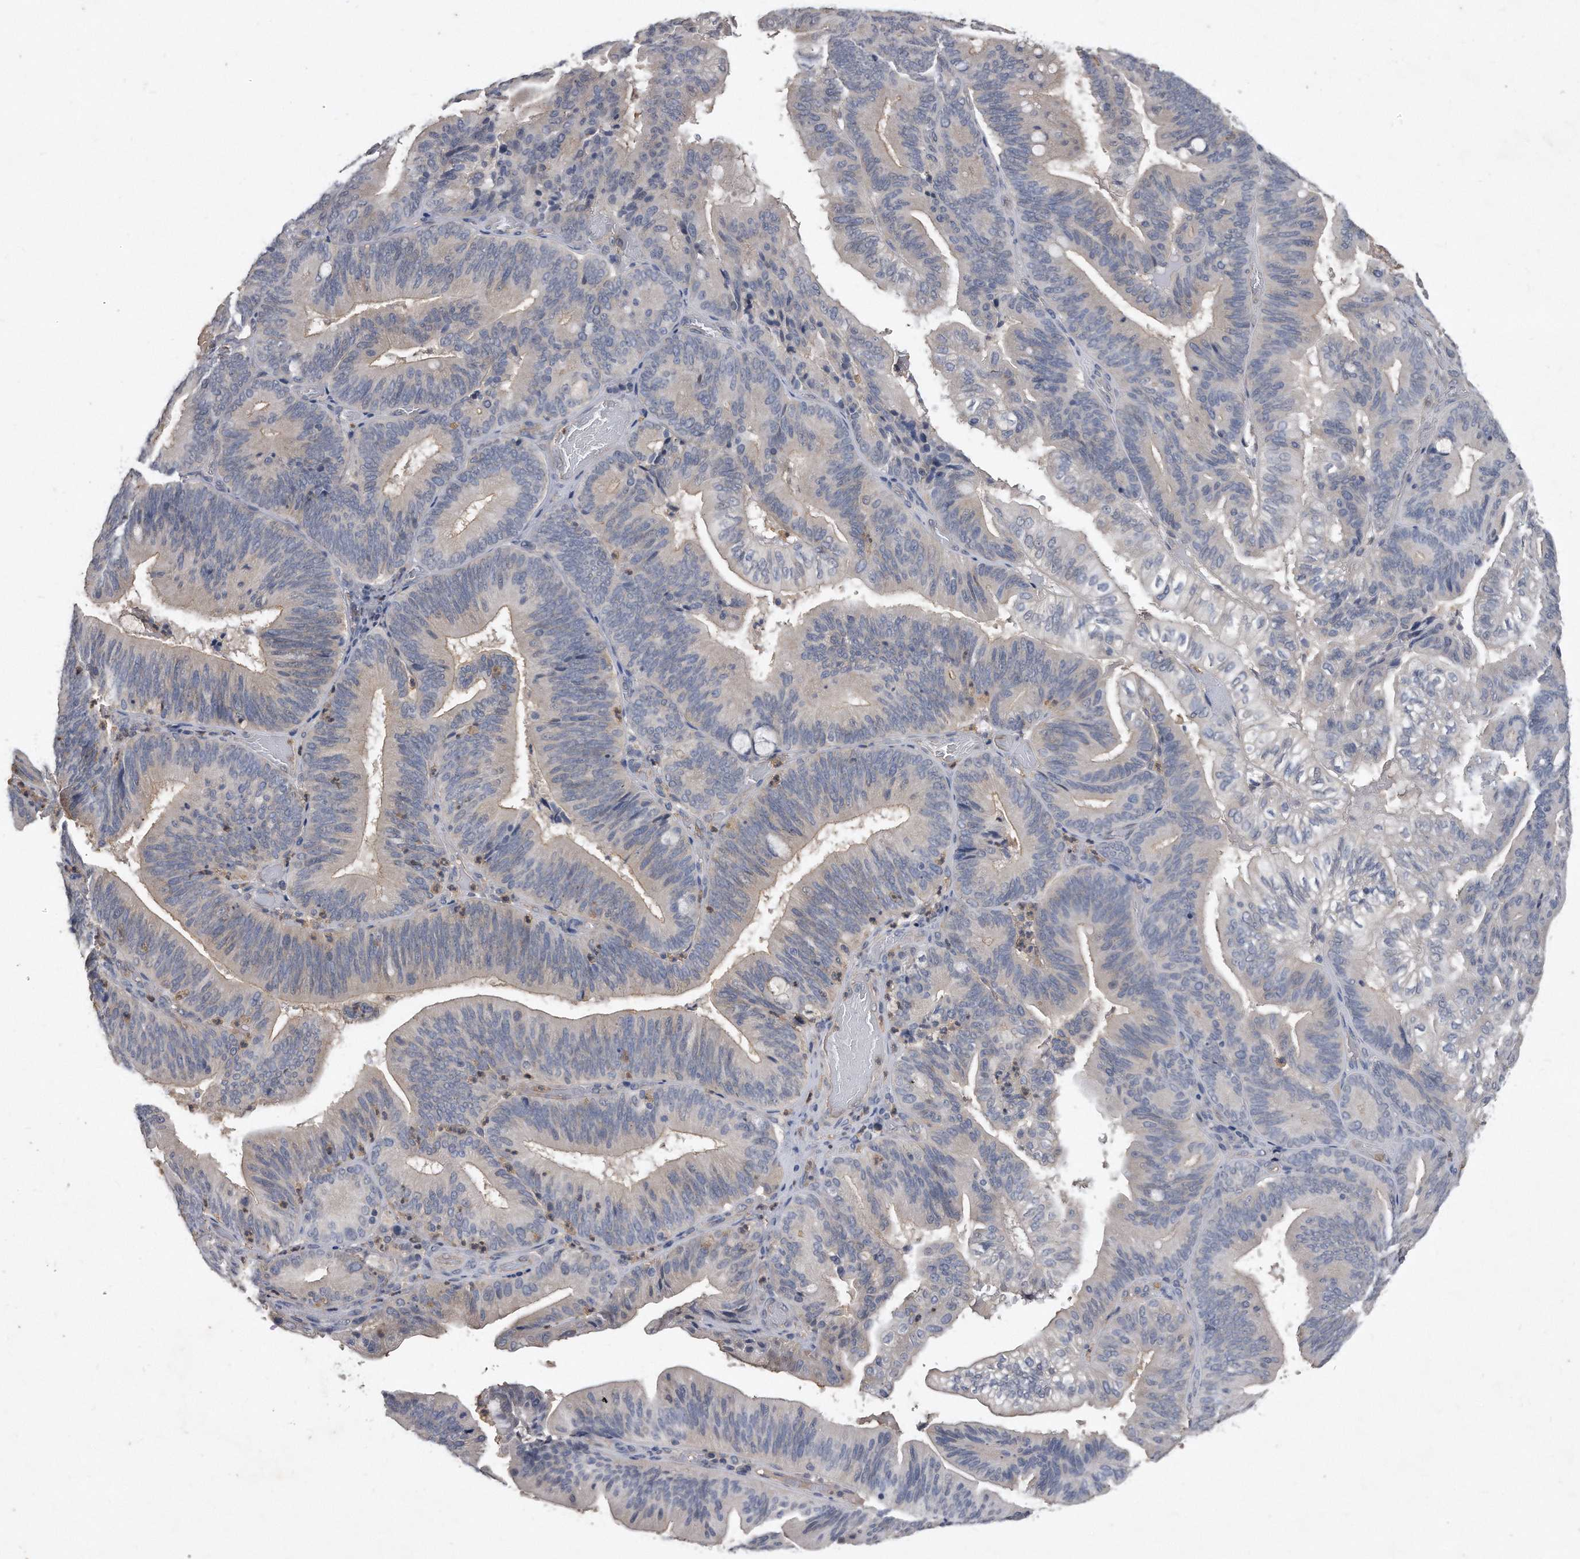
{"staining": {"intensity": "weak", "quantity": "<25%", "location": "cytoplasmic/membranous"}, "tissue": "pancreatic cancer", "cell_type": "Tumor cells", "image_type": "cancer", "snomed": [{"axis": "morphology", "description": "Adenocarcinoma, NOS"}, {"axis": "topography", "description": "Pancreas"}], "caption": "Immunohistochemistry histopathology image of neoplastic tissue: human pancreatic cancer stained with DAB (3,3'-diaminobenzidine) shows no significant protein staining in tumor cells.", "gene": "HOMER3", "patient": {"sex": "male", "age": 82}}